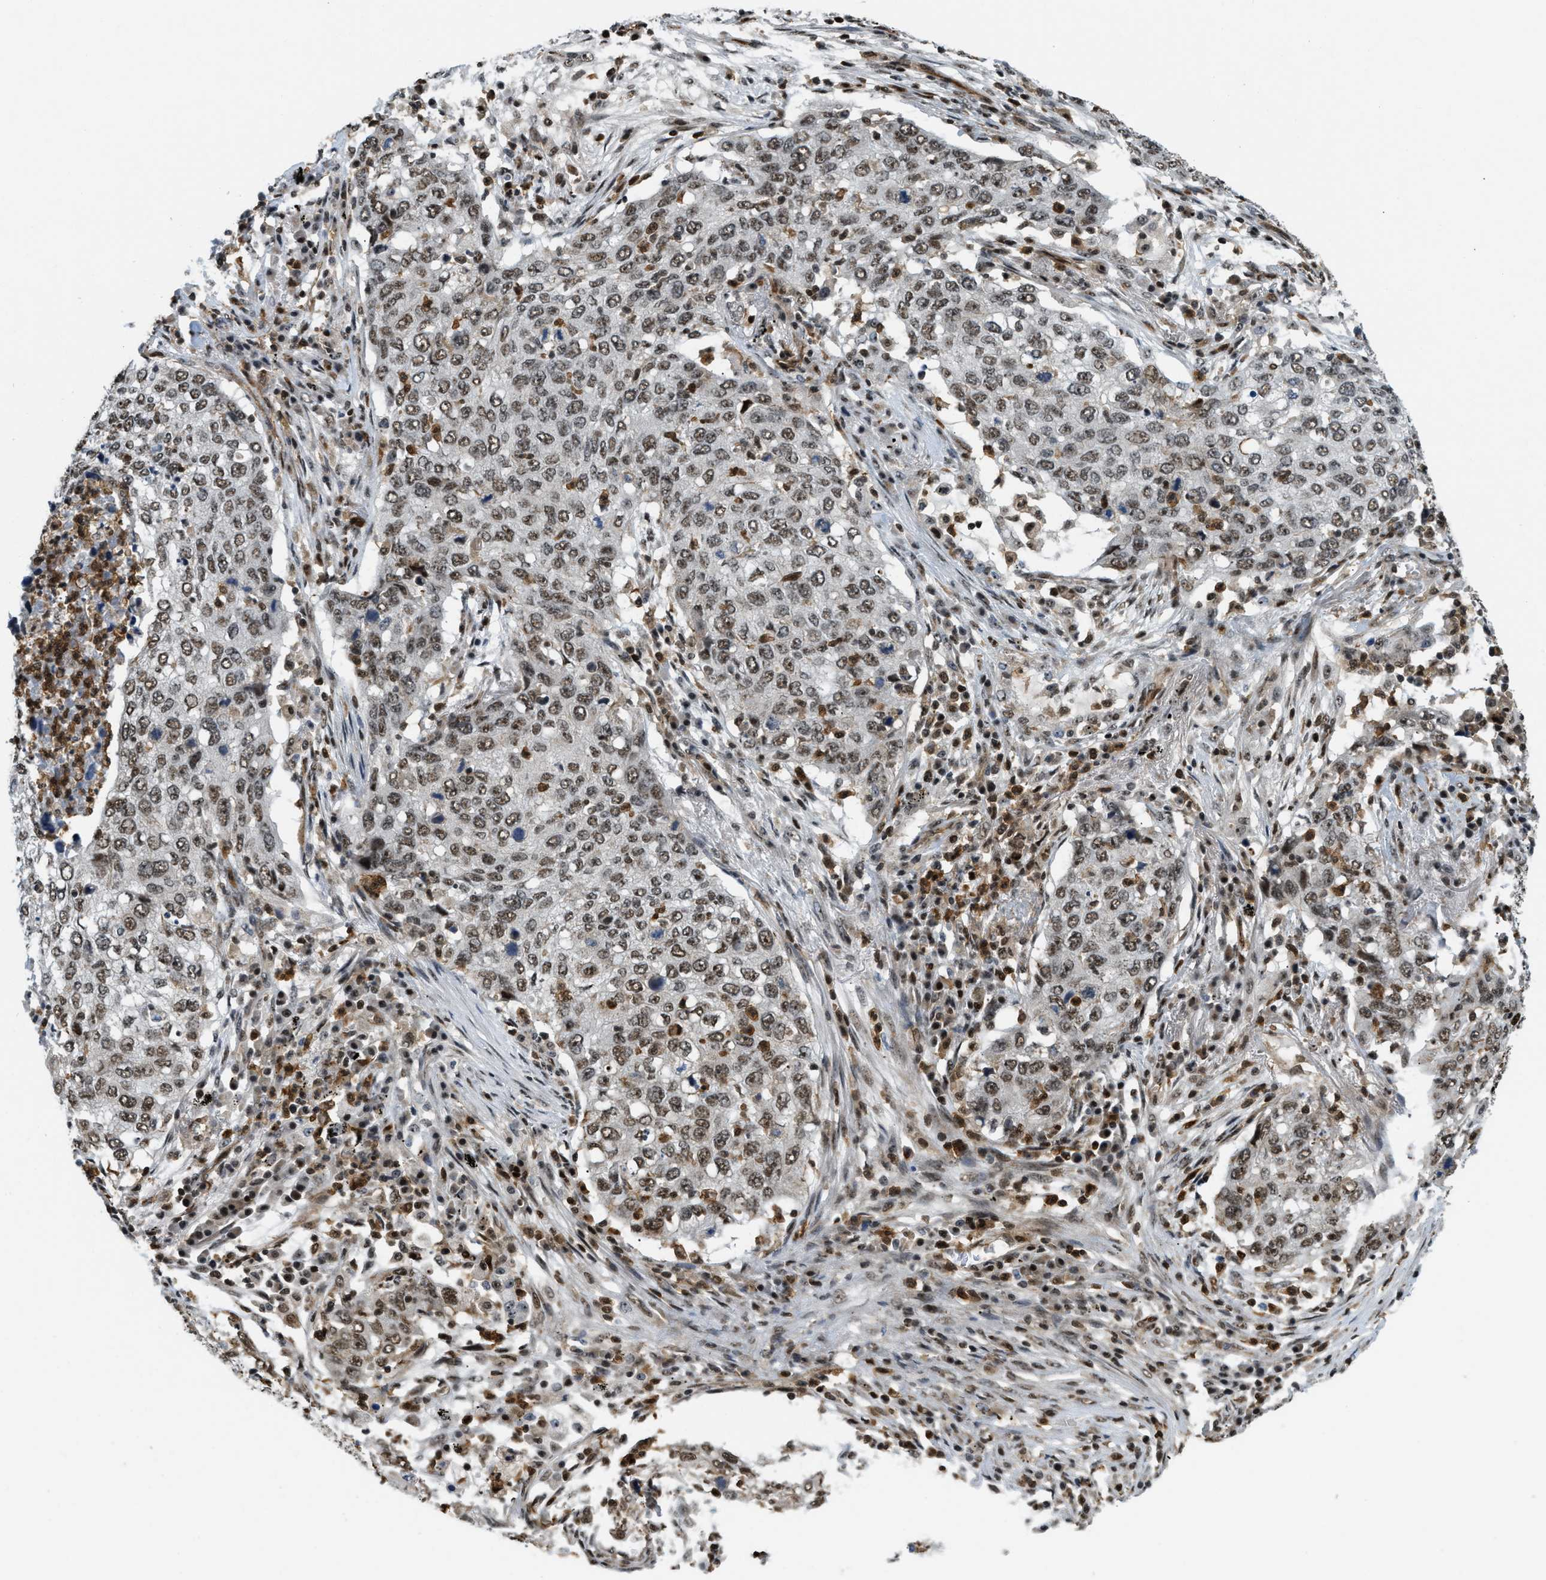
{"staining": {"intensity": "moderate", "quantity": ">75%", "location": "nuclear"}, "tissue": "lung cancer", "cell_type": "Tumor cells", "image_type": "cancer", "snomed": [{"axis": "morphology", "description": "Squamous cell carcinoma, NOS"}, {"axis": "topography", "description": "Lung"}], "caption": "A medium amount of moderate nuclear staining is appreciated in approximately >75% of tumor cells in lung cancer tissue.", "gene": "E2F1", "patient": {"sex": "female", "age": 63}}